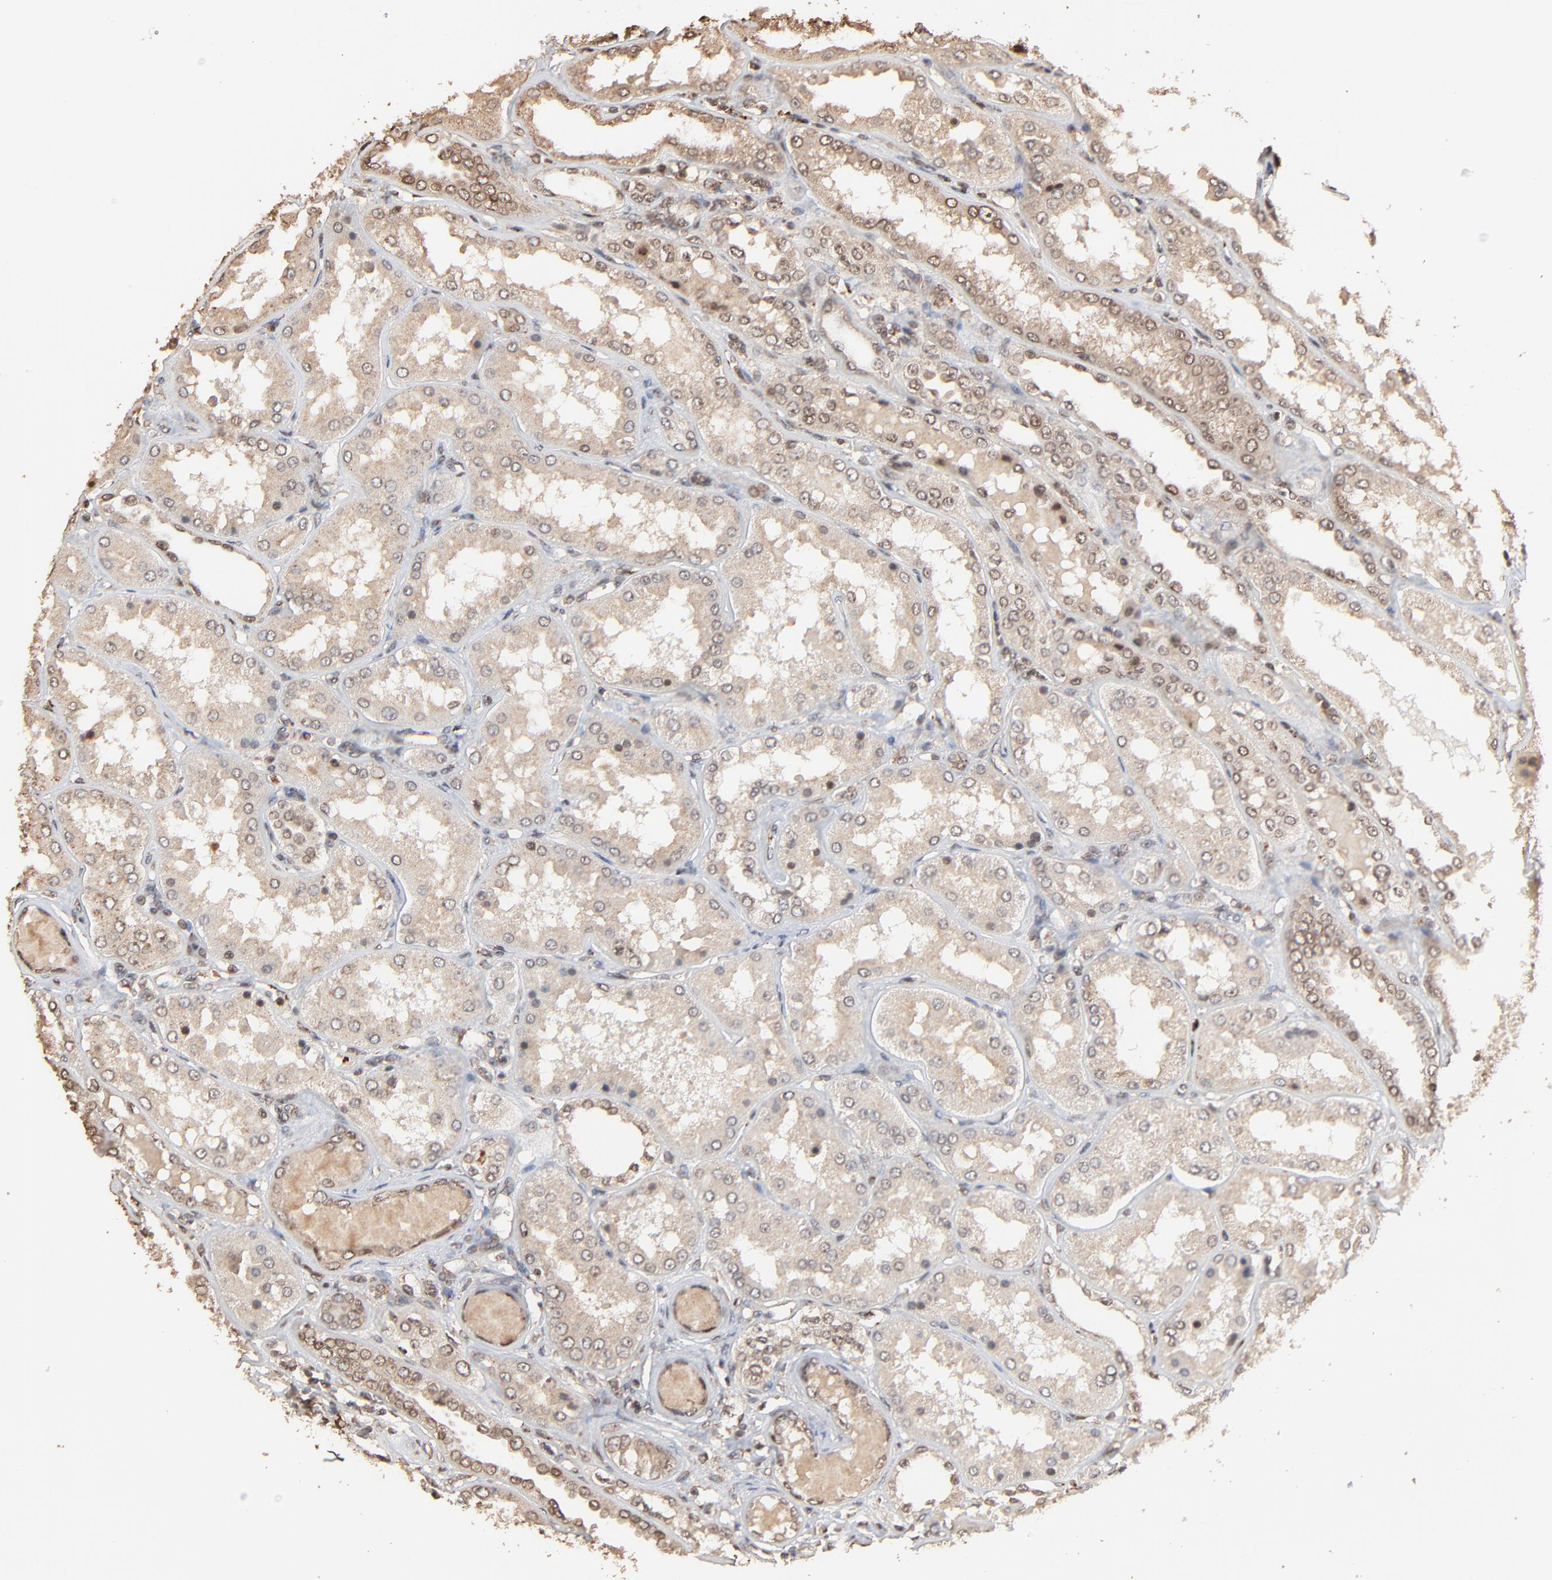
{"staining": {"intensity": "weak", "quantity": "25%-75%", "location": "nuclear"}, "tissue": "kidney", "cell_type": "Cells in glomeruli", "image_type": "normal", "snomed": [{"axis": "morphology", "description": "Normal tissue, NOS"}, {"axis": "topography", "description": "Kidney"}], "caption": "This micrograph demonstrates unremarkable kidney stained with IHC to label a protein in brown. The nuclear of cells in glomeruli show weak positivity for the protein. Nuclei are counter-stained blue.", "gene": "FAM227A", "patient": {"sex": "female", "age": 56}}